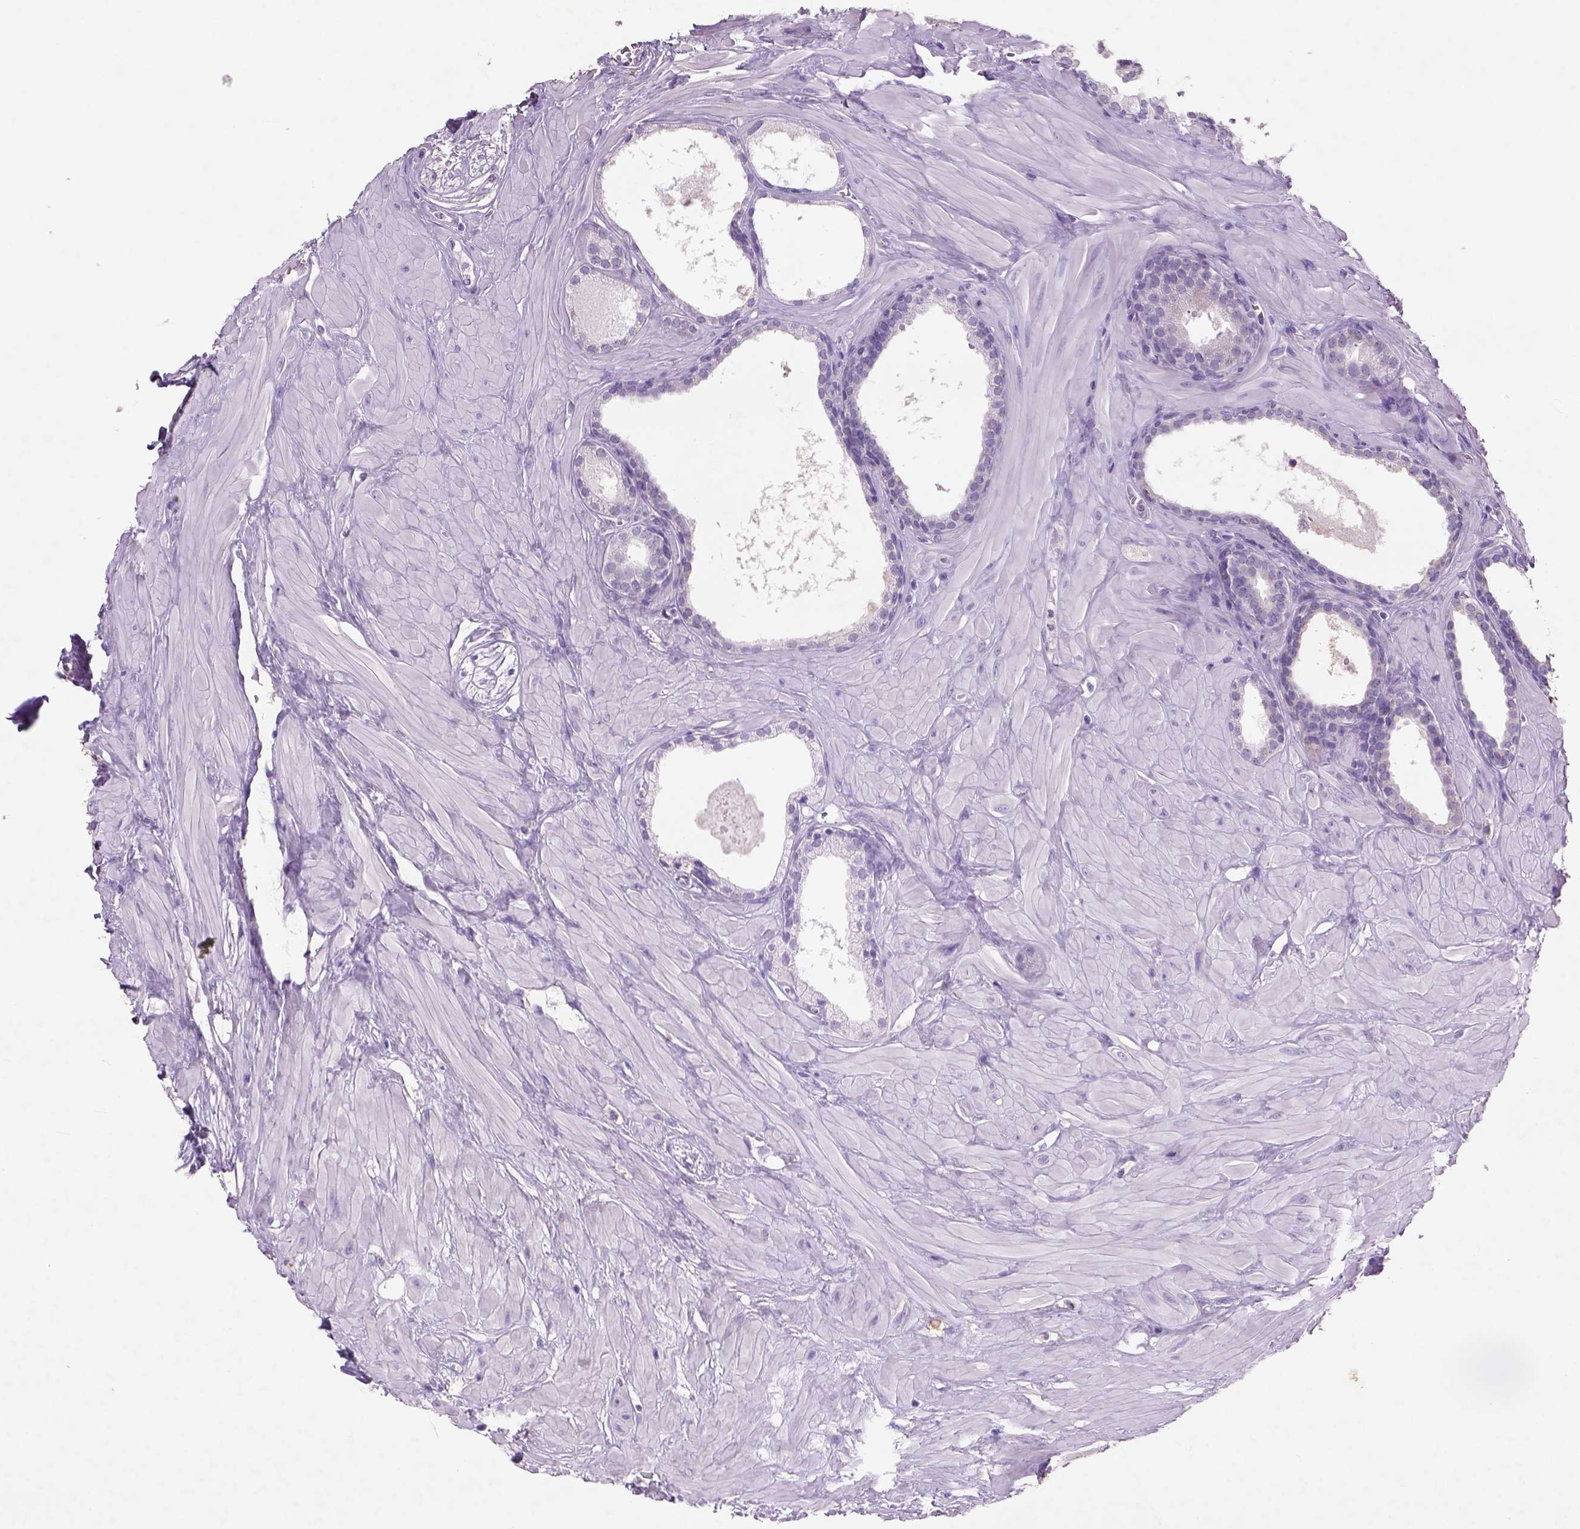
{"staining": {"intensity": "negative", "quantity": "none", "location": "none"}, "tissue": "prostate", "cell_type": "Glandular cells", "image_type": "normal", "snomed": [{"axis": "morphology", "description": "Normal tissue, NOS"}, {"axis": "topography", "description": "Prostate"}], "caption": "DAB (3,3'-diaminobenzidine) immunohistochemical staining of unremarkable prostate displays no significant positivity in glandular cells. (Immunohistochemistry (ihc), brightfield microscopy, high magnification).", "gene": "NAALAD2", "patient": {"sex": "male", "age": 48}}